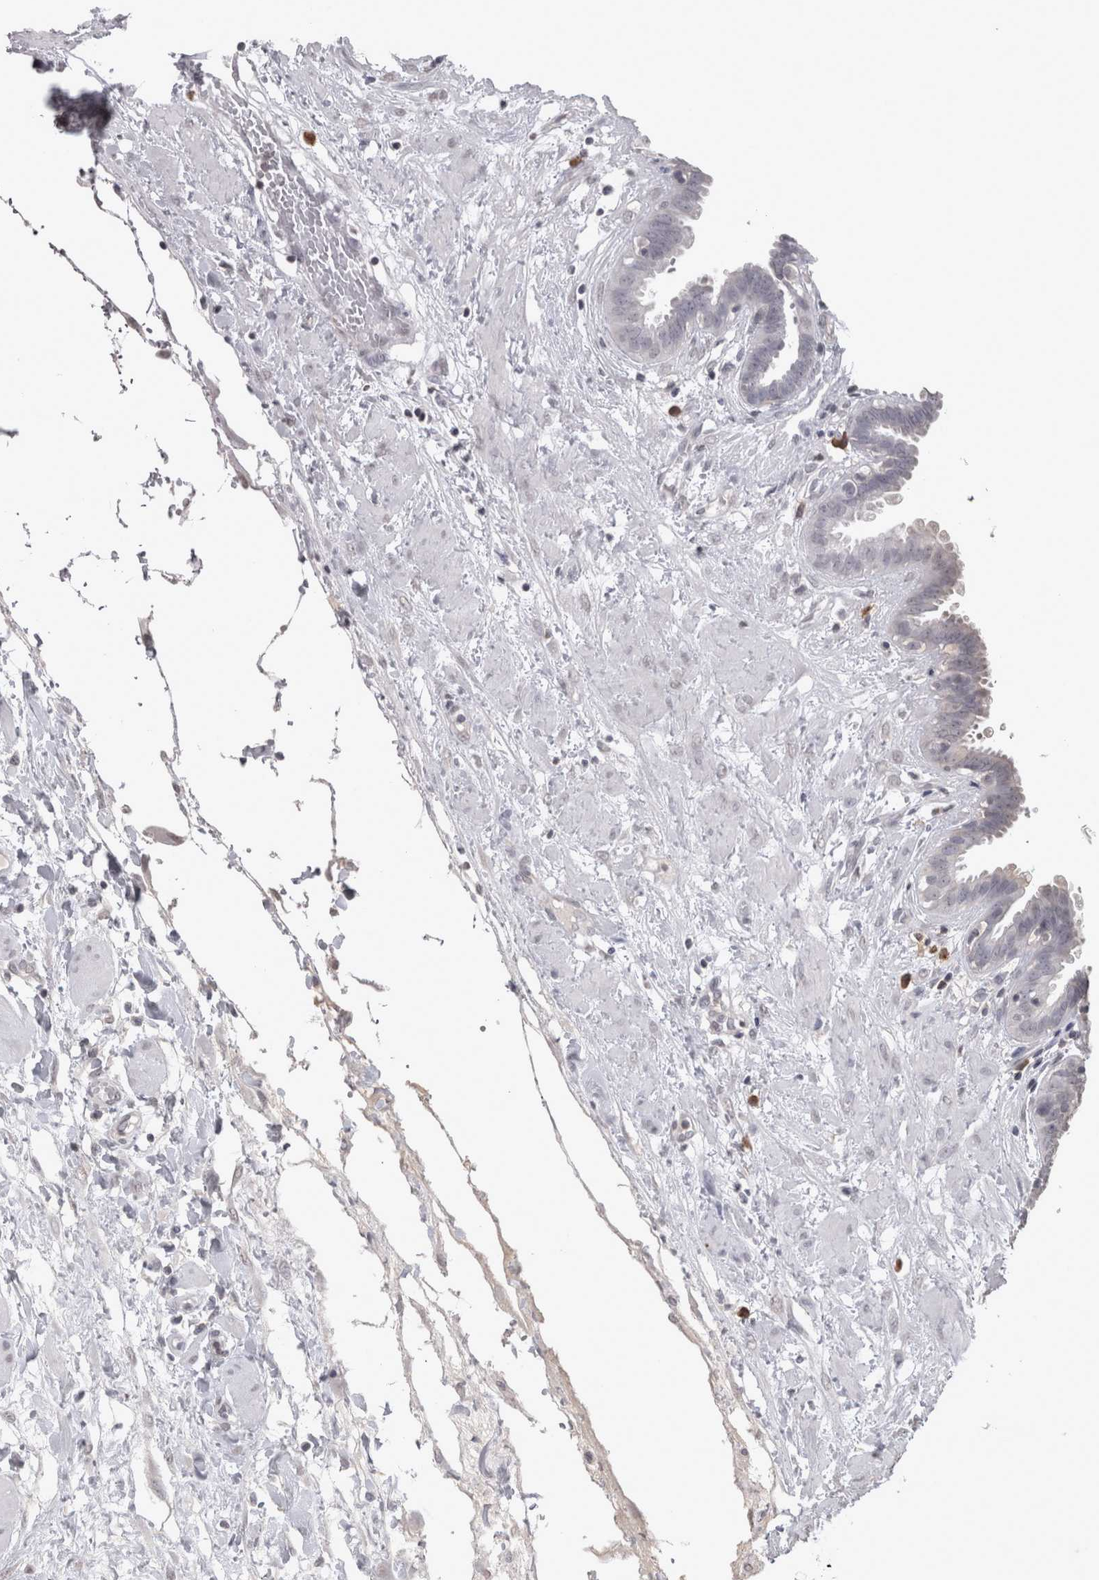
{"staining": {"intensity": "negative", "quantity": "none", "location": "none"}, "tissue": "fallopian tube", "cell_type": "Glandular cells", "image_type": "normal", "snomed": [{"axis": "morphology", "description": "Normal tissue, NOS"}, {"axis": "topography", "description": "Fallopian tube"}, {"axis": "topography", "description": "Placenta"}], "caption": "IHC of unremarkable human fallopian tube displays no positivity in glandular cells.", "gene": "LAX1", "patient": {"sex": "female", "age": 32}}